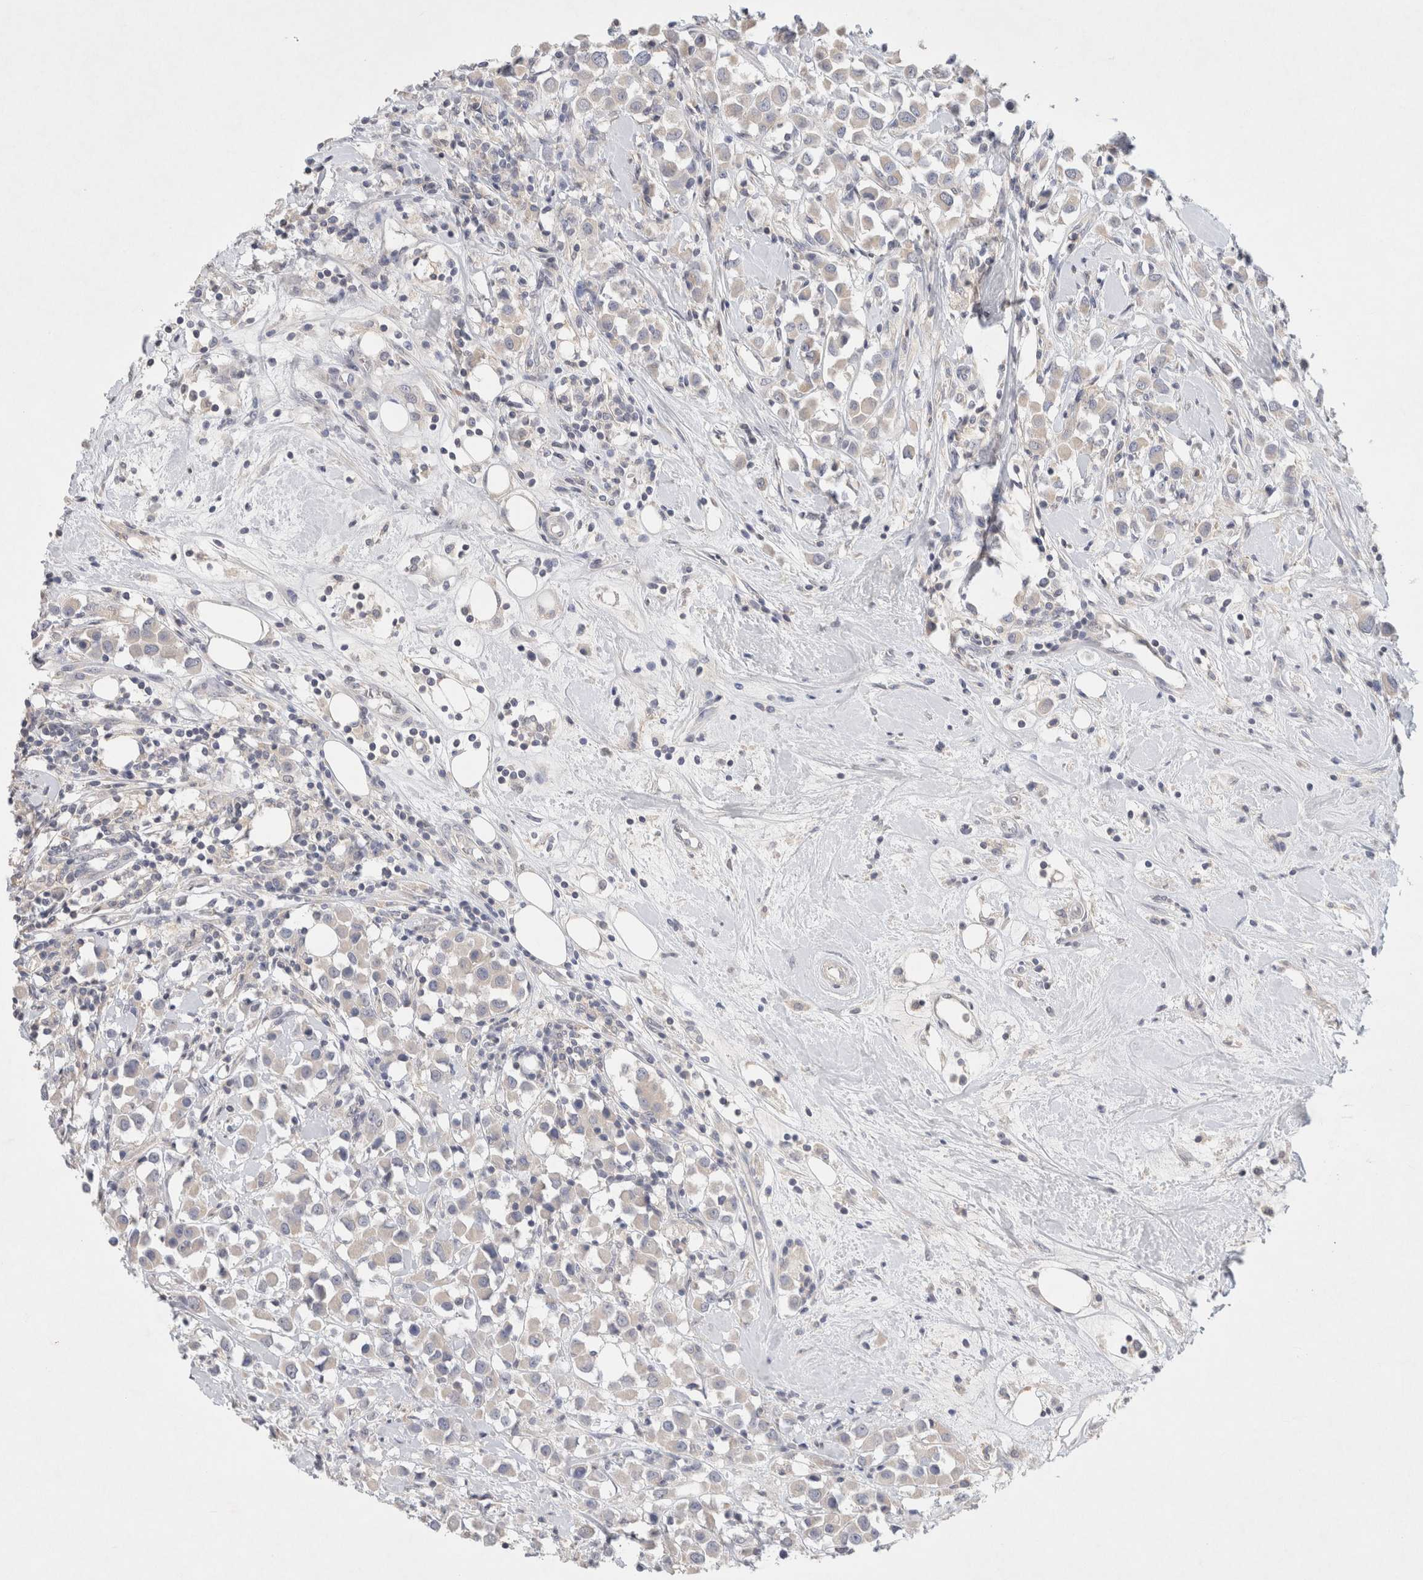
{"staining": {"intensity": "negative", "quantity": "none", "location": "none"}, "tissue": "breast cancer", "cell_type": "Tumor cells", "image_type": "cancer", "snomed": [{"axis": "morphology", "description": "Duct carcinoma"}, {"axis": "topography", "description": "Breast"}], "caption": "IHC image of neoplastic tissue: human breast invasive ductal carcinoma stained with DAB (3,3'-diaminobenzidine) reveals no significant protein staining in tumor cells.", "gene": "MPP2", "patient": {"sex": "female", "age": 61}}